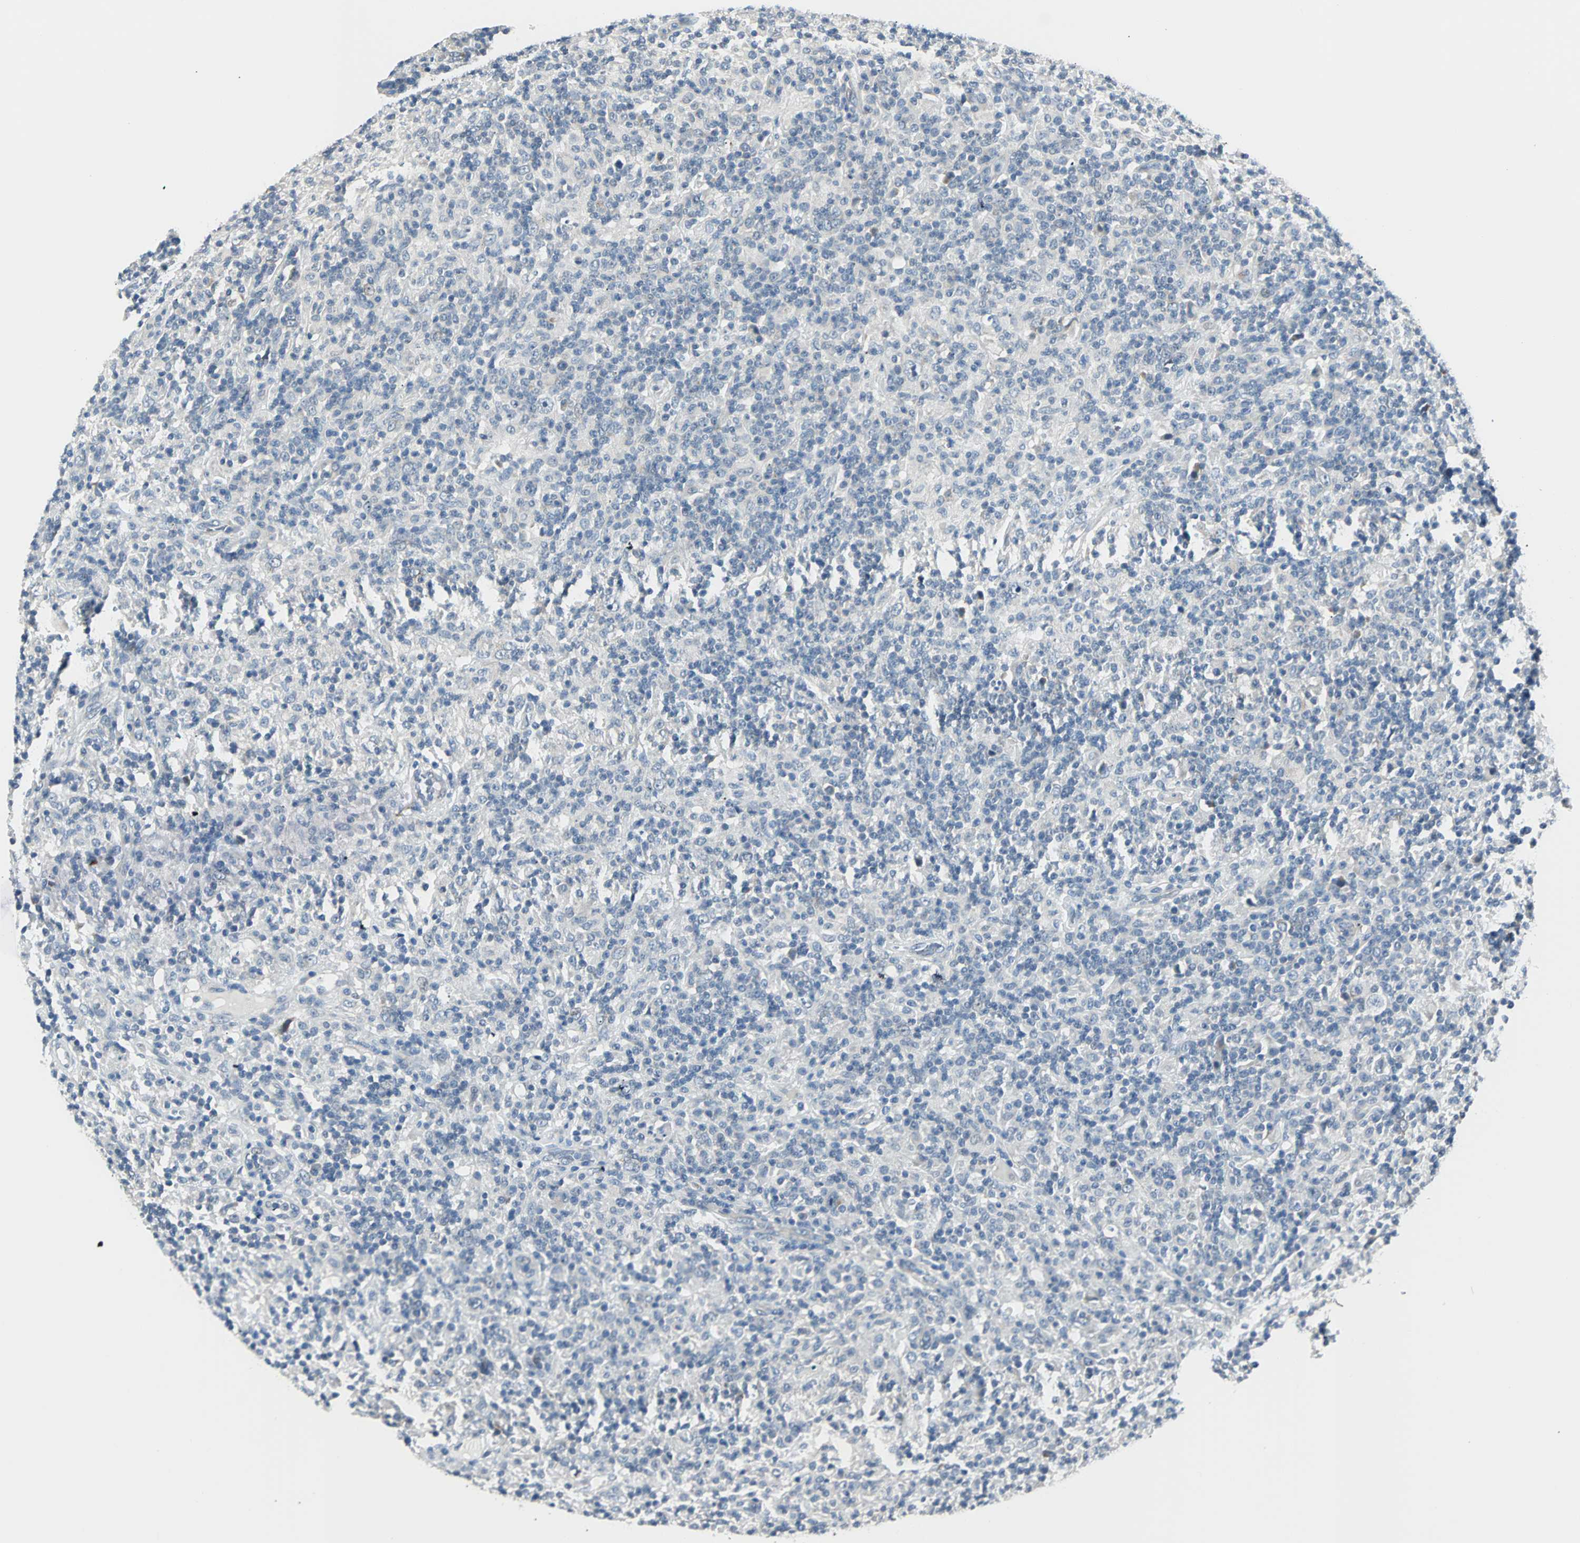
{"staining": {"intensity": "negative", "quantity": "none", "location": "none"}, "tissue": "lymphoma", "cell_type": "Tumor cells", "image_type": "cancer", "snomed": [{"axis": "morphology", "description": "Hodgkin's disease, NOS"}, {"axis": "topography", "description": "Lymph node"}], "caption": "An immunohistochemistry photomicrograph of Hodgkin's disease is shown. There is no staining in tumor cells of Hodgkin's disease. (Brightfield microscopy of DAB immunohistochemistry at high magnification).", "gene": "SOX30", "patient": {"sex": "male", "age": 70}}